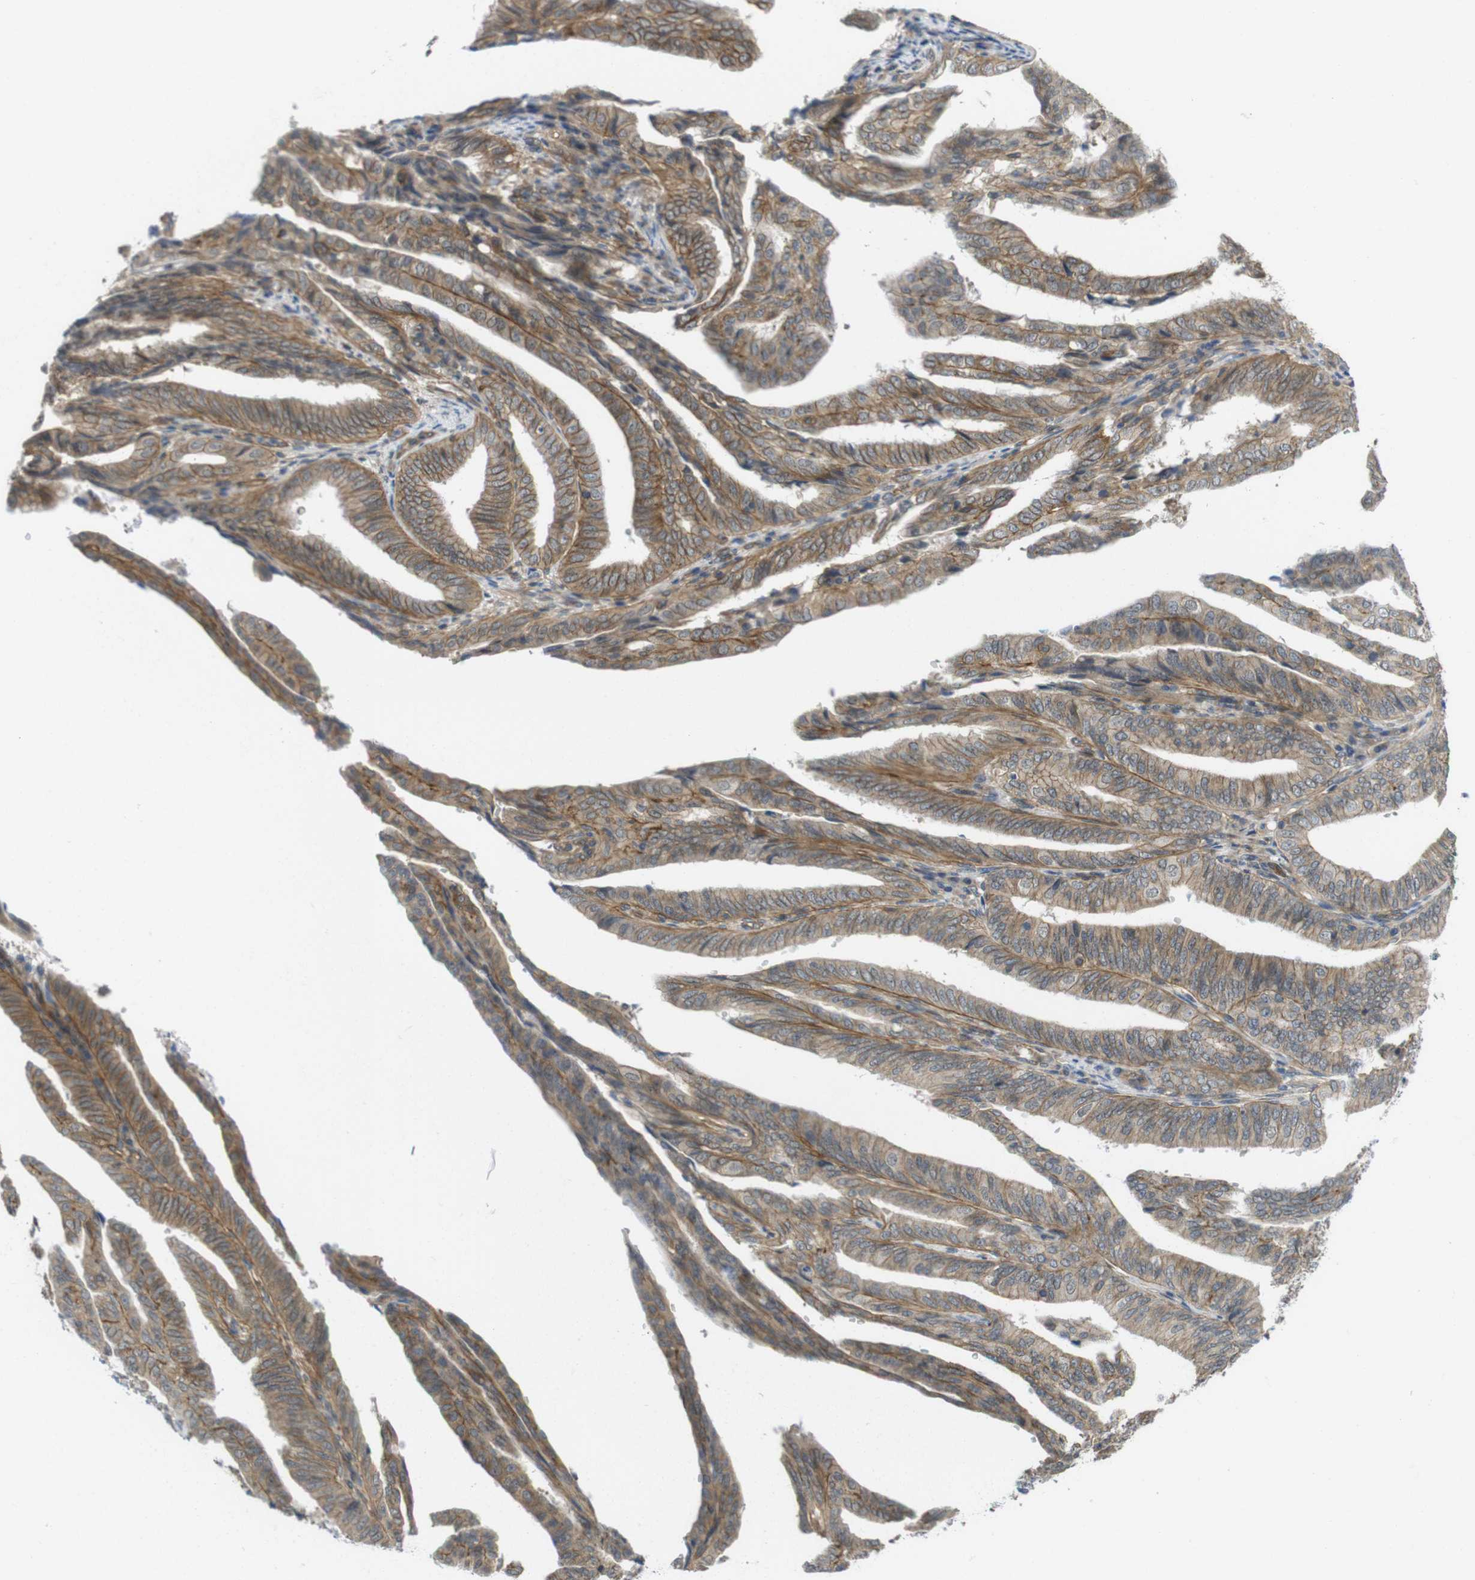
{"staining": {"intensity": "moderate", "quantity": ">75%", "location": "cytoplasmic/membranous"}, "tissue": "endometrial cancer", "cell_type": "Tumor cells", "image_type": "cancer", "snomed": [{"axis": "morphology", "description": "Adenocarcinoma, NOS"}, {"axis": "topography", "description": "Endometrium"}], "caption": "Approximately >75% of tumor cells in endometrial cancer (adenocarcinoma) exhibit moderate cytoplasmic/membranous protein staining as visualized by brown immunohistochemical staining.", "gene": "ZDHHC5", "patient": {"sex": "female", "age": 58}}